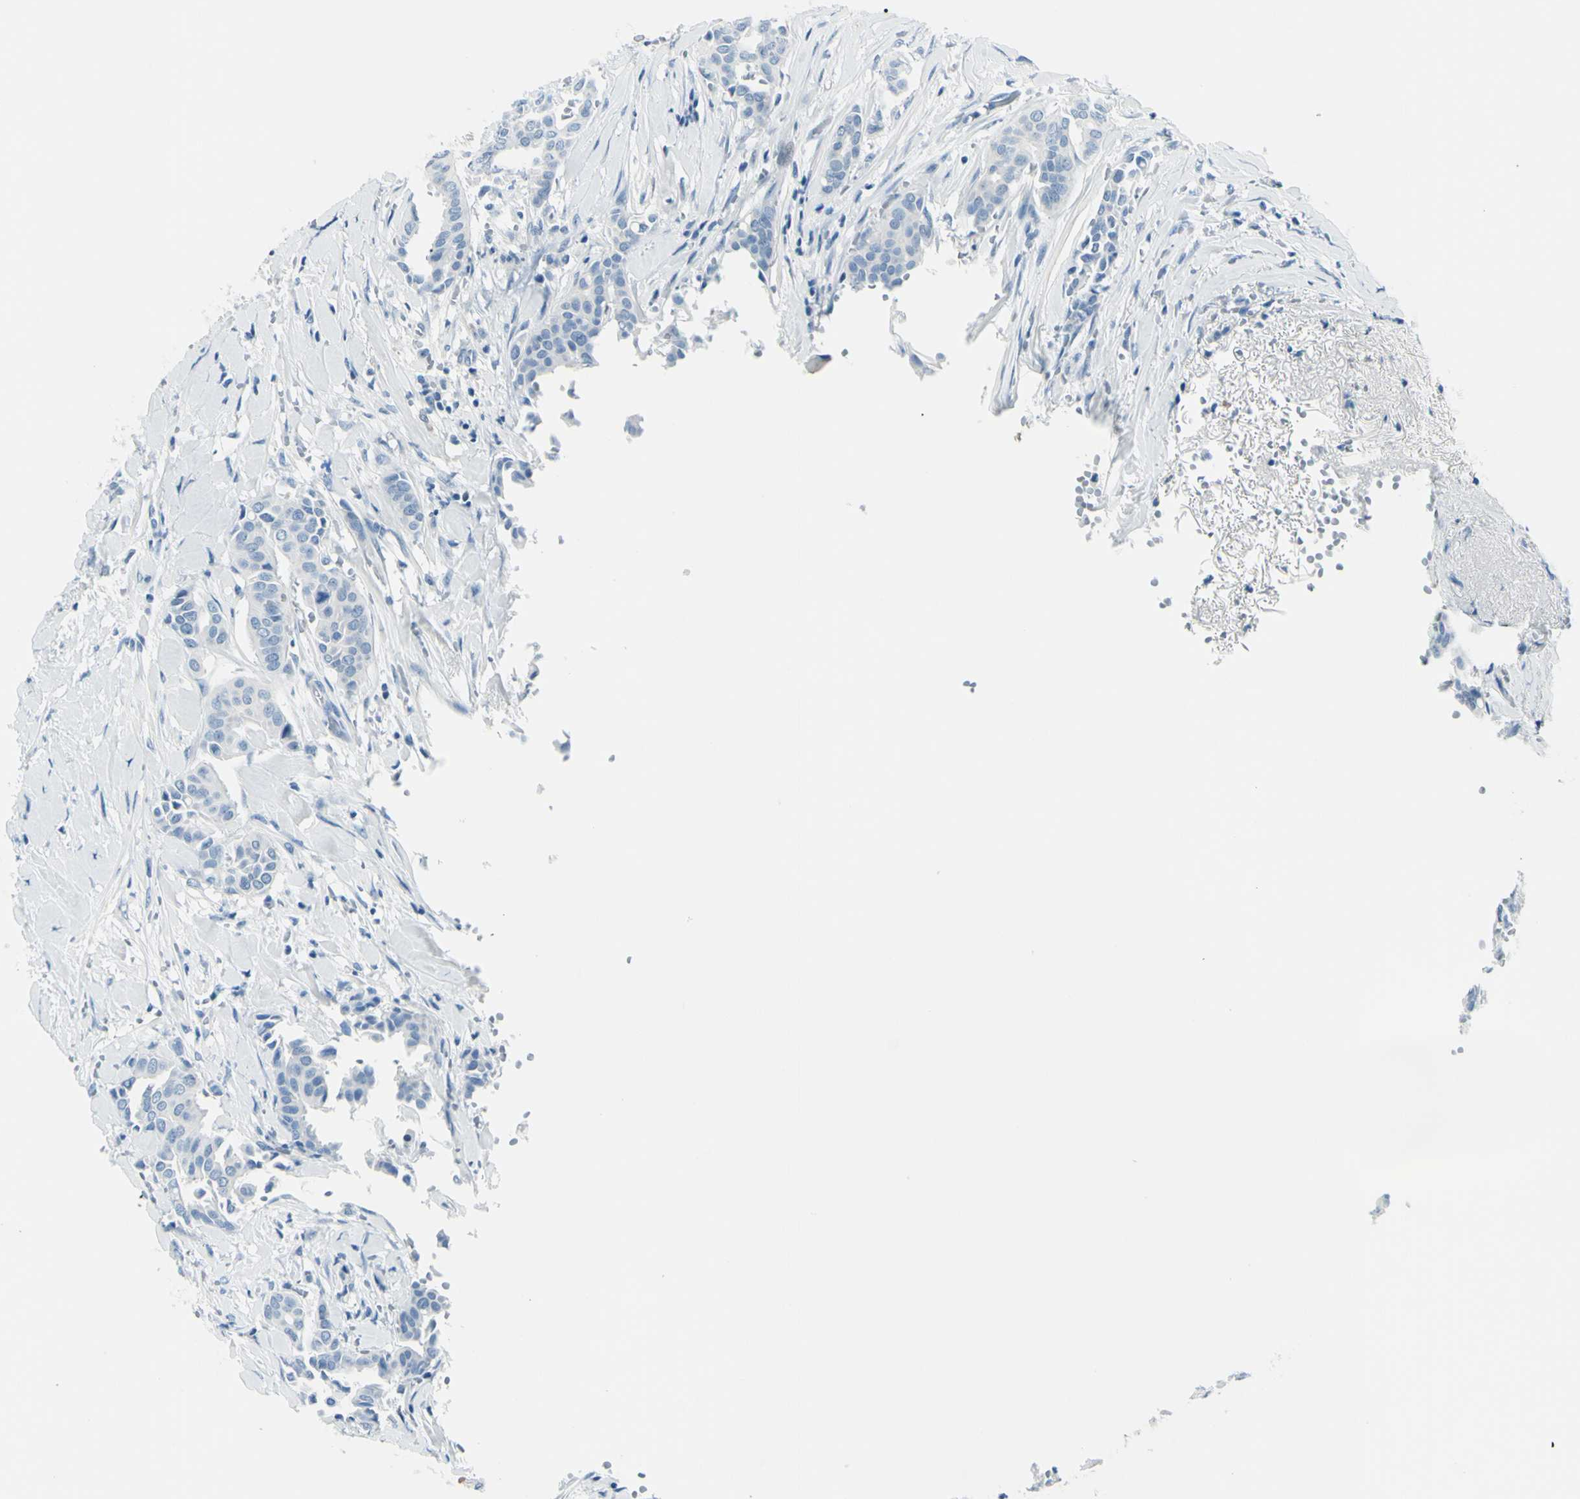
{"staining": {"intensity": "negative", "quantity": "none", "location": "none"}, "tissue": "head and neck cancer", "cell_type": "Tumor cells", "image_type": "cancer", "snomed": [{"axis": "morphology", "description": "Adenocarcinoma, NOS"}, {"axis": "topography", "description": "Salivary gland"}, {"axis": "topography", "description": "Head-Neck"}], "caption": "An image of human head and neck cancer is negative for staining in tumor cells. Nuclei are stained in blue.", "gene": "CDH15", "patient": {"sex": "female", "age": 59}}